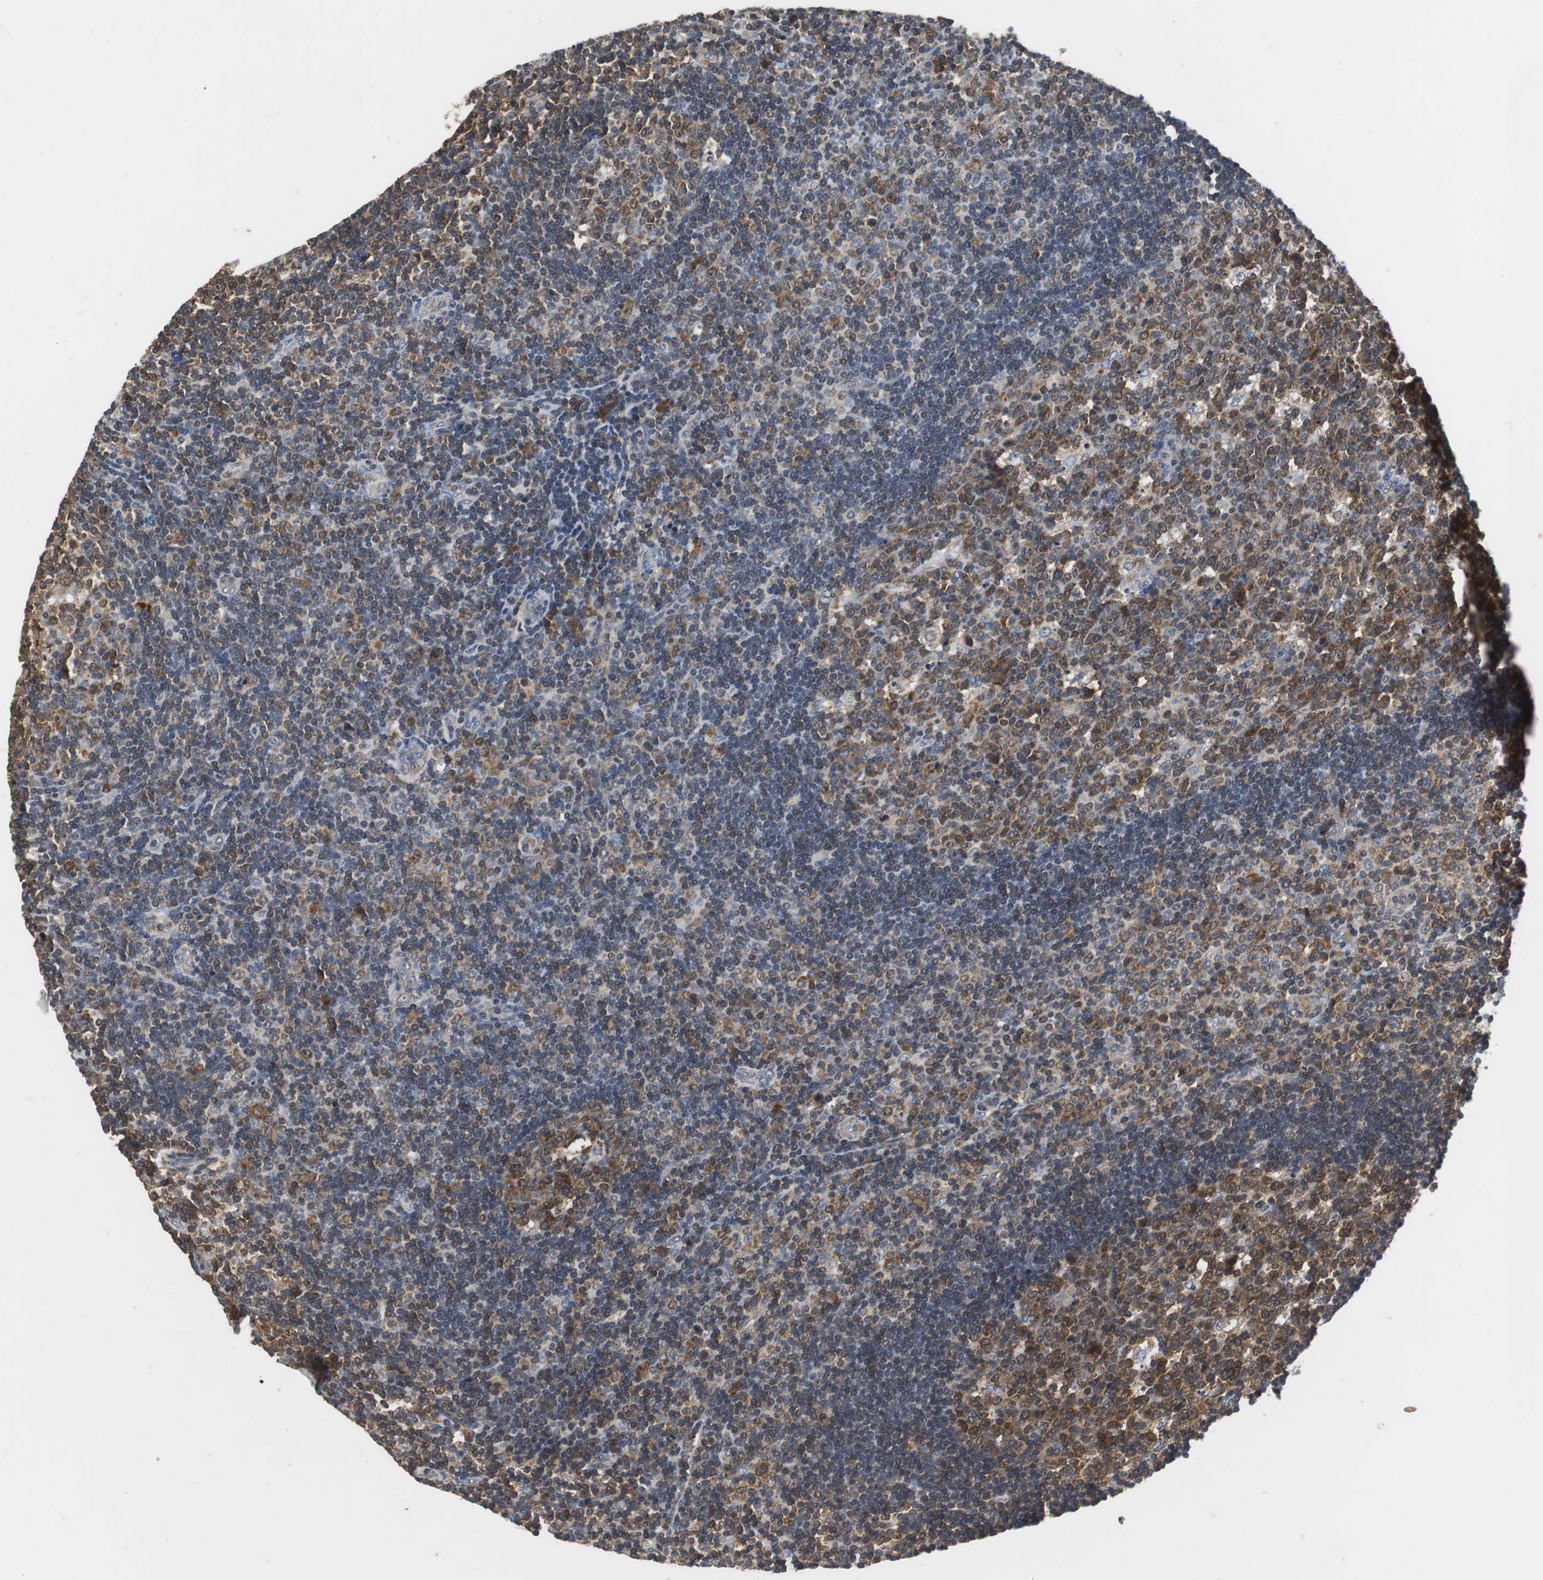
{"staining": {"intensity": "strong", "quantity": ">75%", "location": "cytoplasmic/membranous"}, "tissue": "lymph node", "cell_type": "Germinal center cells", "image_type": "normal", "snomed": [{"axis": "morphology", "description": "Normal tissue, NOS"}, {"axis": "topography", "description": "Lymph node"}, {"axis": "topography", "description": "Salivary gland"}], "caption": "This is an image of immunohistochemistry staining of benign lymph node, which shows strong positivity in the cytoplasmic/membranous of germinal center cells.", "gene": "VBP1", "patient": {"sex": "male", "age": 8}}